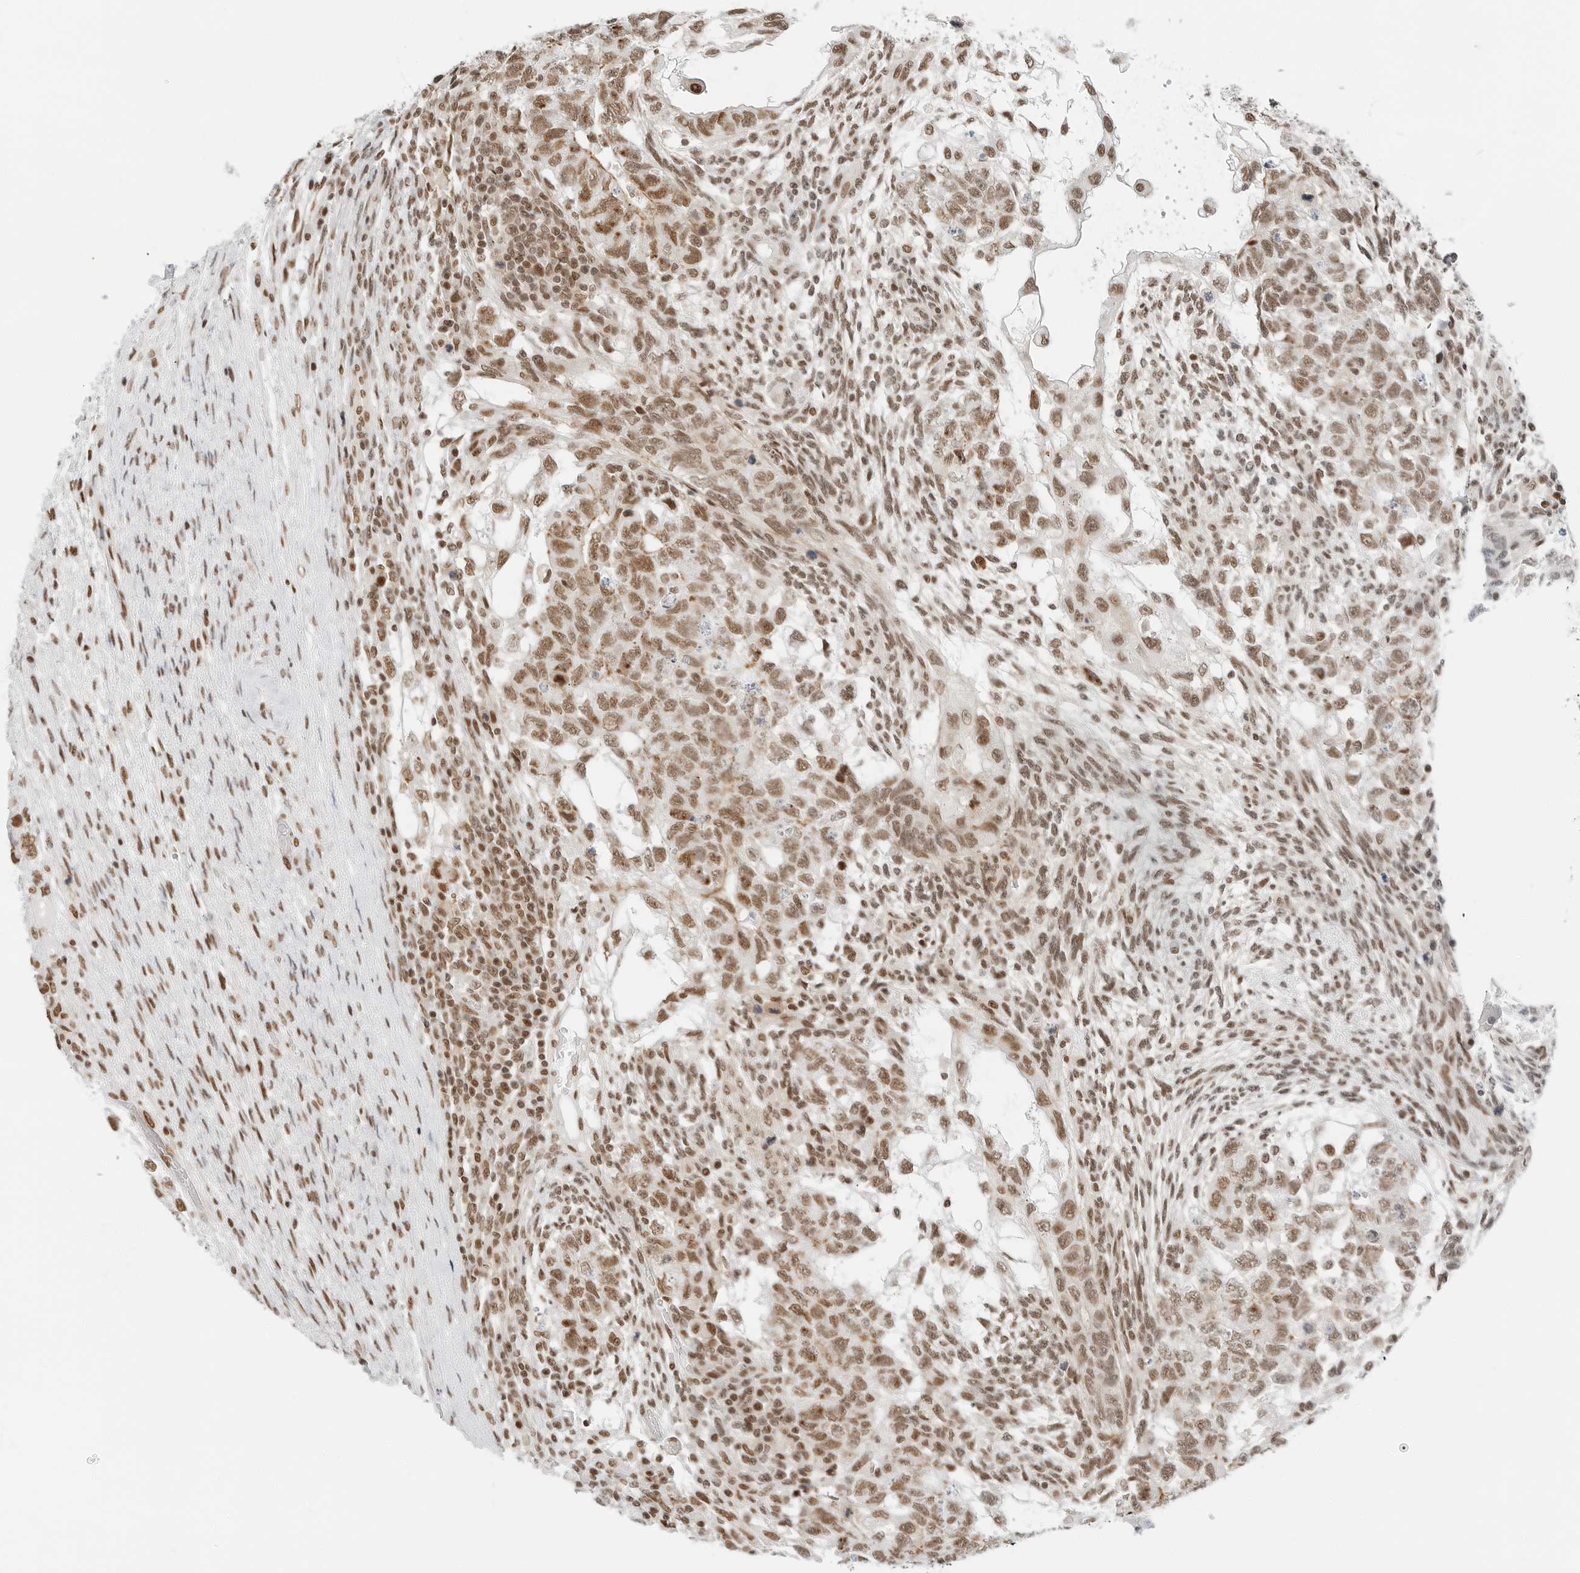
{"staining": {"intensity": "moderate", "quantity": ">75%", "location": "nuclear"}, "tissue": "testis cancer", "cell_type": "Tumor cells", "image_type": "cancer", "snomed": [{"axis": "morphology", "description": "Normal tissue, NOS"}, {"axis": "morphology", "description": "Carcinoma, Embryonal, NOS"}, {"axis": "topography", "description": "Testis"}], "caption": "A brown stain highlights moderate nuclear expression of a protein in human embryonal carcinoma (testis) tumor cells. (Brightfield microscopy of DAB IHC at high magnification).", "gene": "CRTC2", "patient": {"sex": "male", "age": 36}}